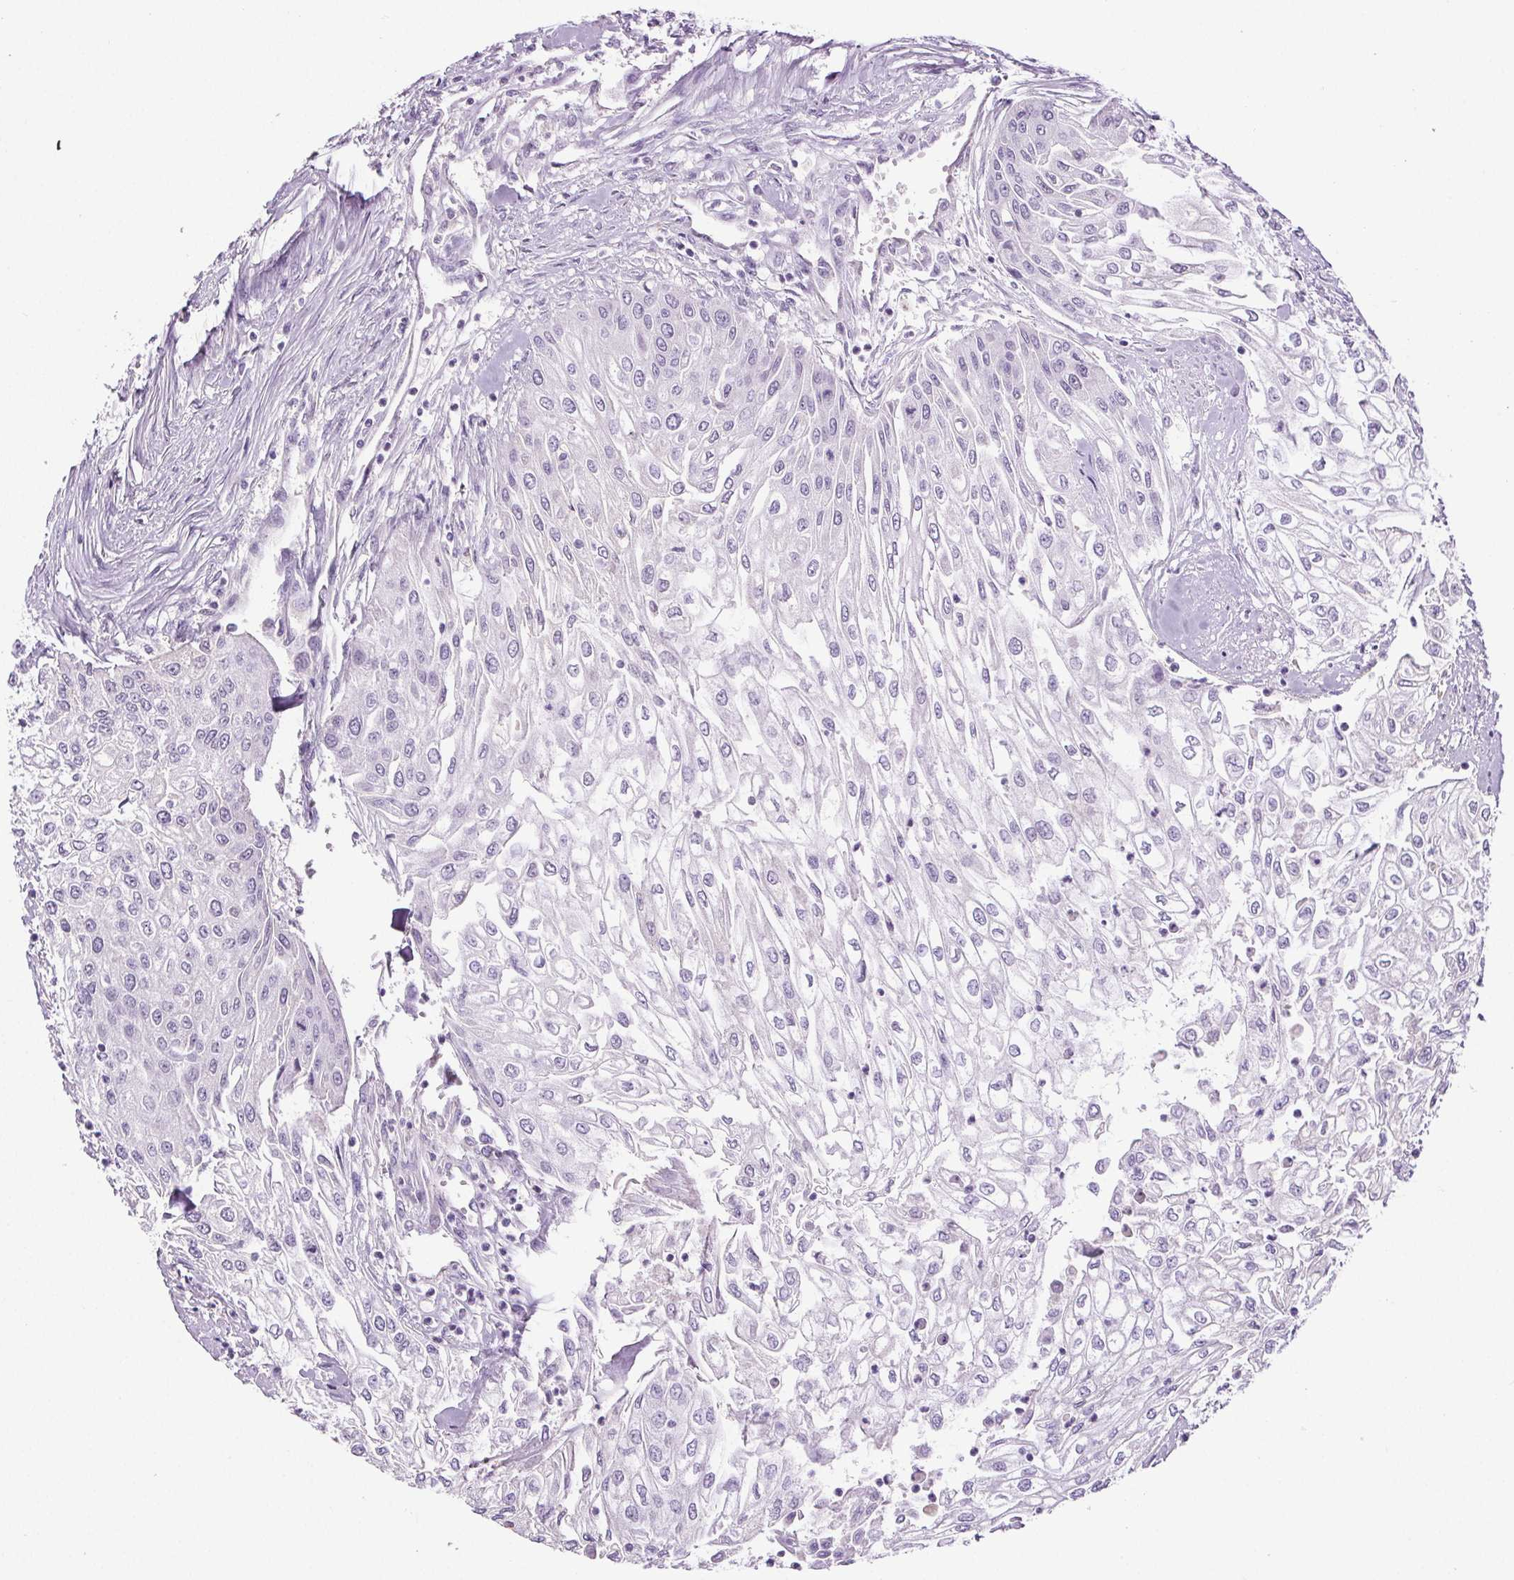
{"staining": {"intensity": "negative", "quantity": "none", "location": "none"}, "tissue": "urothelial cancer", "cell_type": "Tumor cells", "image_type": "cancer", "snomed": [{"axis": "morphology", "description": "Urothelial carcinoma, High grade"}, {"axis": "topography", "description": "Urinary bladder"}], "caption": "This is an IHC histopathology image of urothelial cancer. There is no positivity in tumor cells.", "gene": "CD5L", "patient": {"sex": "male", "age": 62}}